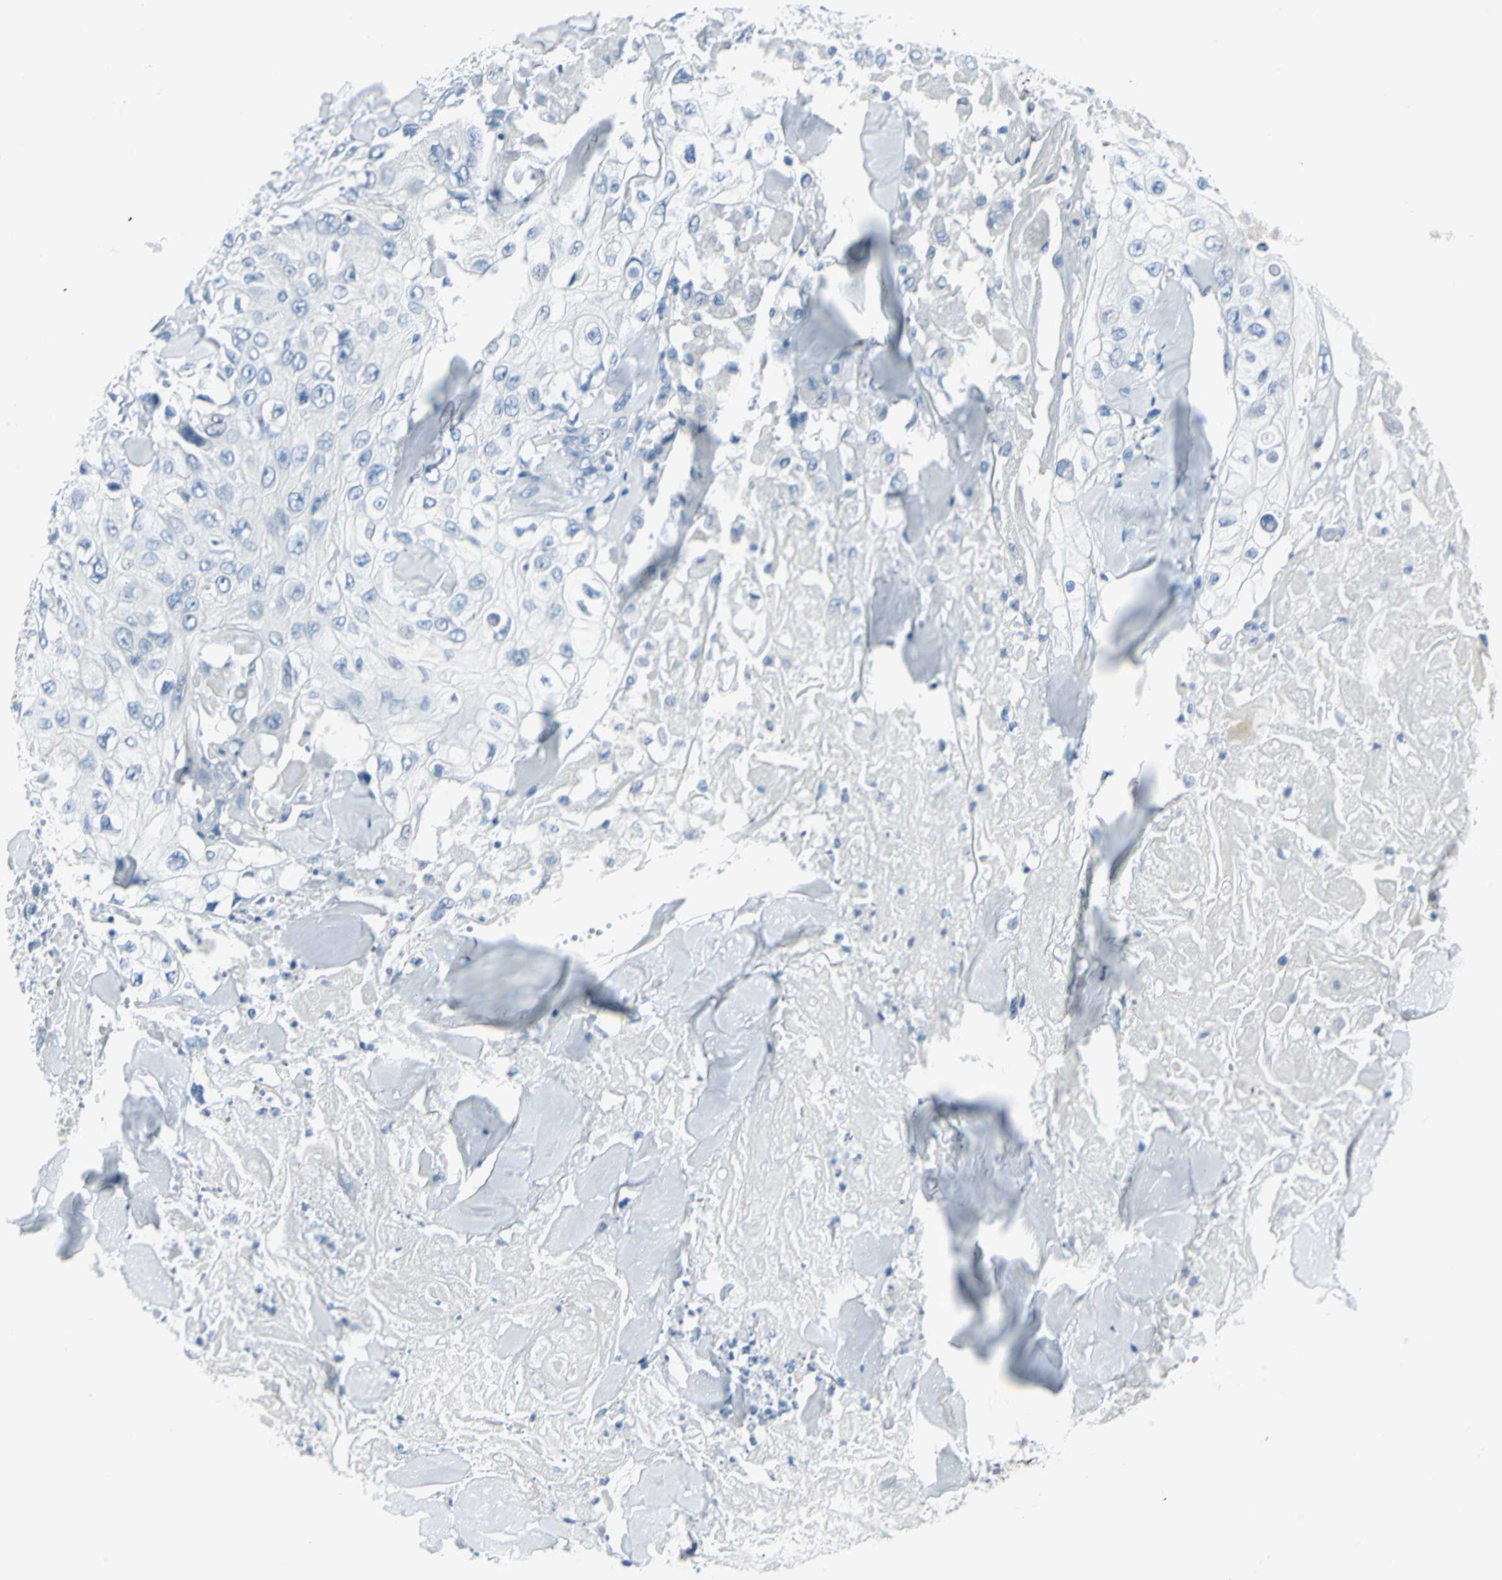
{"staining": {"intensity": "negative", "quantity": "none", "location": "none"}, "tissue": "skin cancer", "cell_type": "Tumor cells", "image_type": "cancer", "snomed": [{"axis": "morphology", "description": "Squamous cell carcinoma, NOS"}, {"axis": "topography", "description": "Skin"}], "caption": "This is an immunohistochemistry (IHC) image of human skin squamous cell carcinoma. There is no expression in tumor cells.", "gene": "CYB5A", "patient": {"sex": "male", "age": 86}}